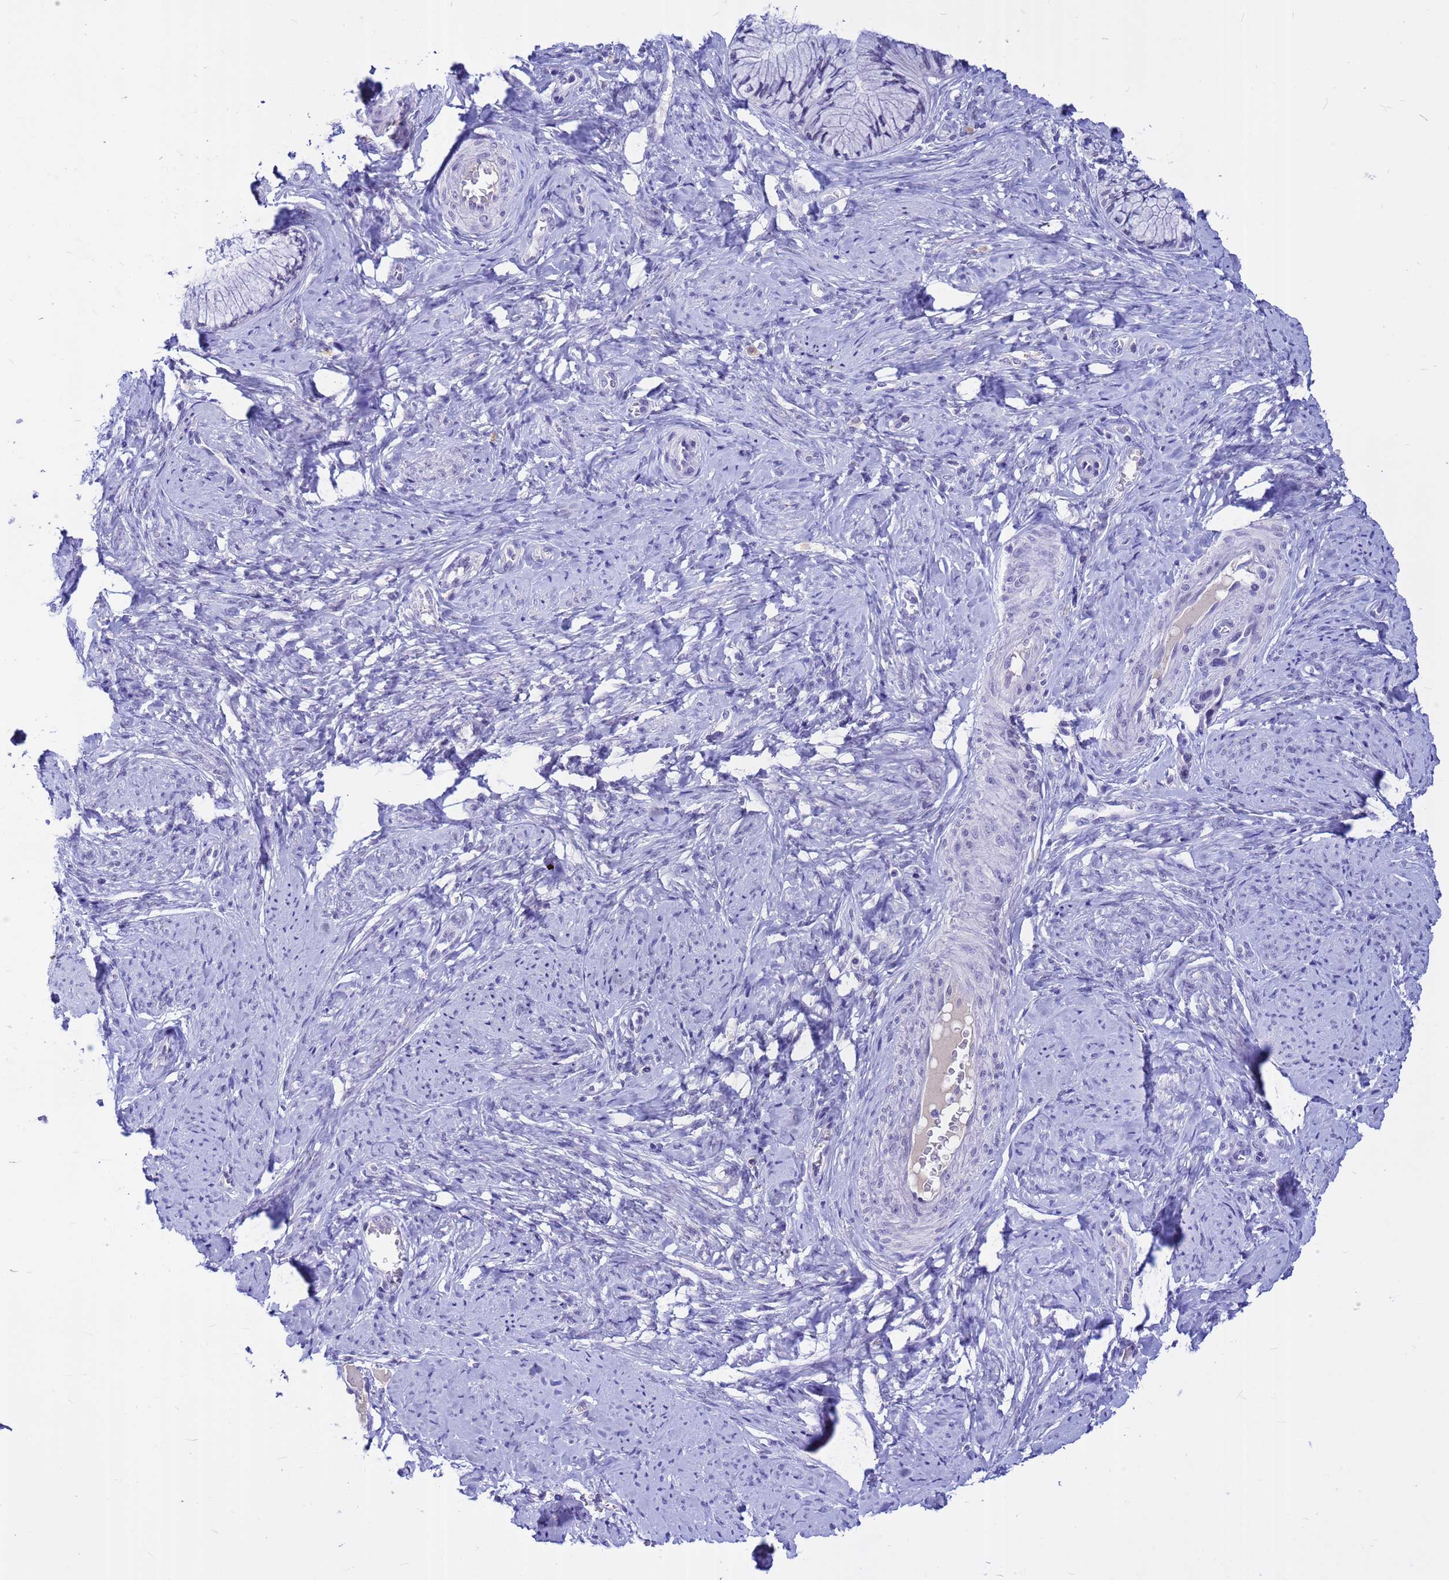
{"staining": {"intensity": "negative", "quantity": "none", "location": "none"}, "tissue": "cervix", "cell_type": "Glandular cells", "image_type": "normal", "snomed": [{"axis": "morphology", "description": "Normal tissue, NOS"}, {"axis": "topography", "description": "Cervix"}], "caption": "High magnification brightfield microscopy of benign cervix stained with DAB (3,3'-diaminobenzidine) (brown) and counterstained with hematoxylin (blue): glandular cells show no significant staining. The staining is performed using DAB (3,3'-diaminobenzidine) brown chromogen with nuclei counter-stained in using hematoxylin.", "gene": "DMRTC2", "patient": {"sex": "female", "age": 42}}